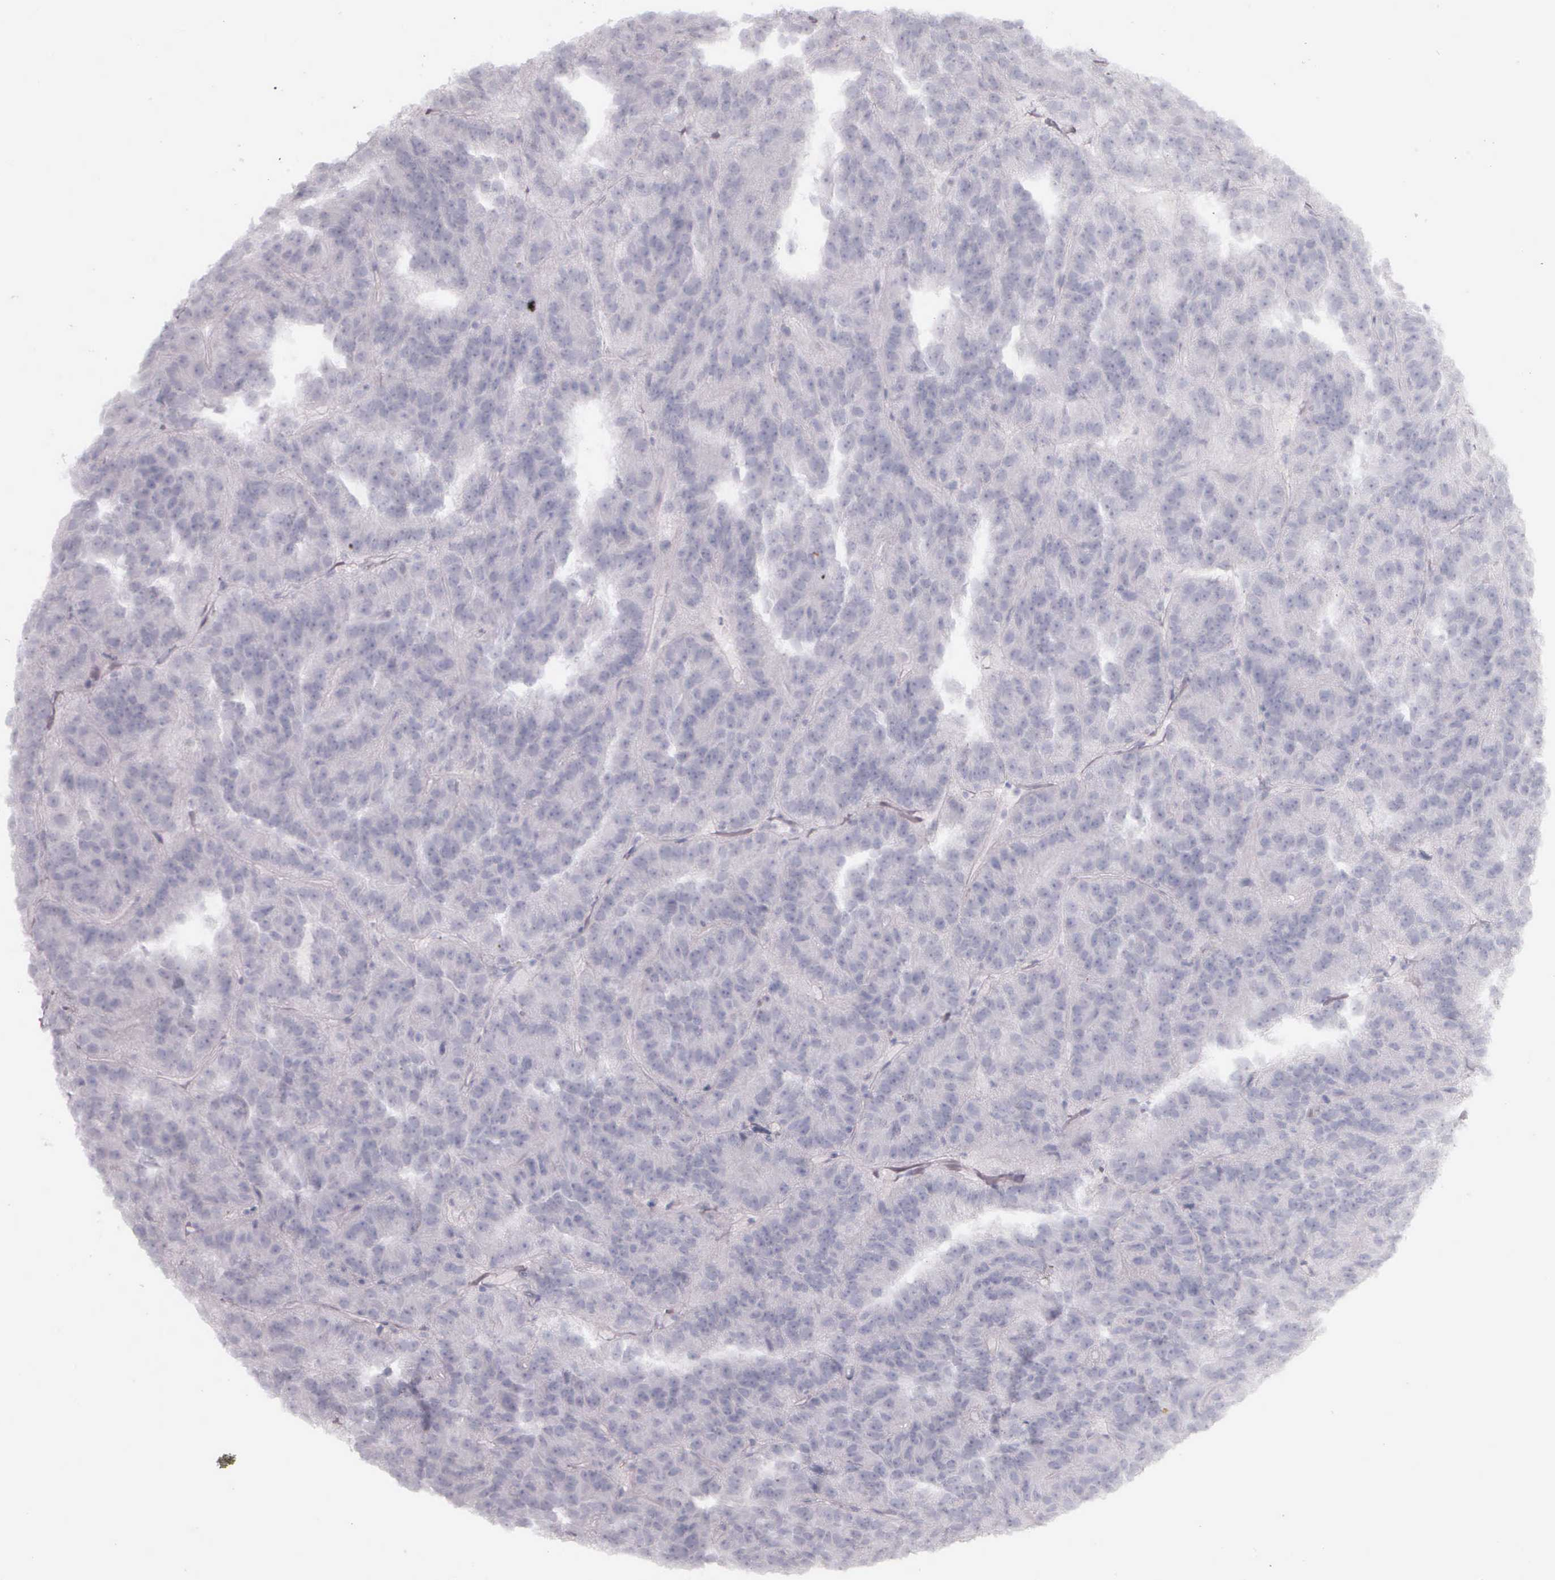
{"staining": {"intensity": "negative", "quantity": "none", "location": "none"}, "tissue": "renal cancer", "cell_type": "Tumor cells", "image_type": "cancer", "snomed": [{"axis": "morphology", "description": "Adenocarcinoma, NOS"}, {"axis": "topography", "description": "Kidney"}], "caption": "High magnification brightfield microscopy of renal cancer stained with DAB (brown) and counterstained with hematoxylin (blue): tumor cells show no significant expression.", "gene": "KRT14", "patient": {"sex": "male", "age": 46}}